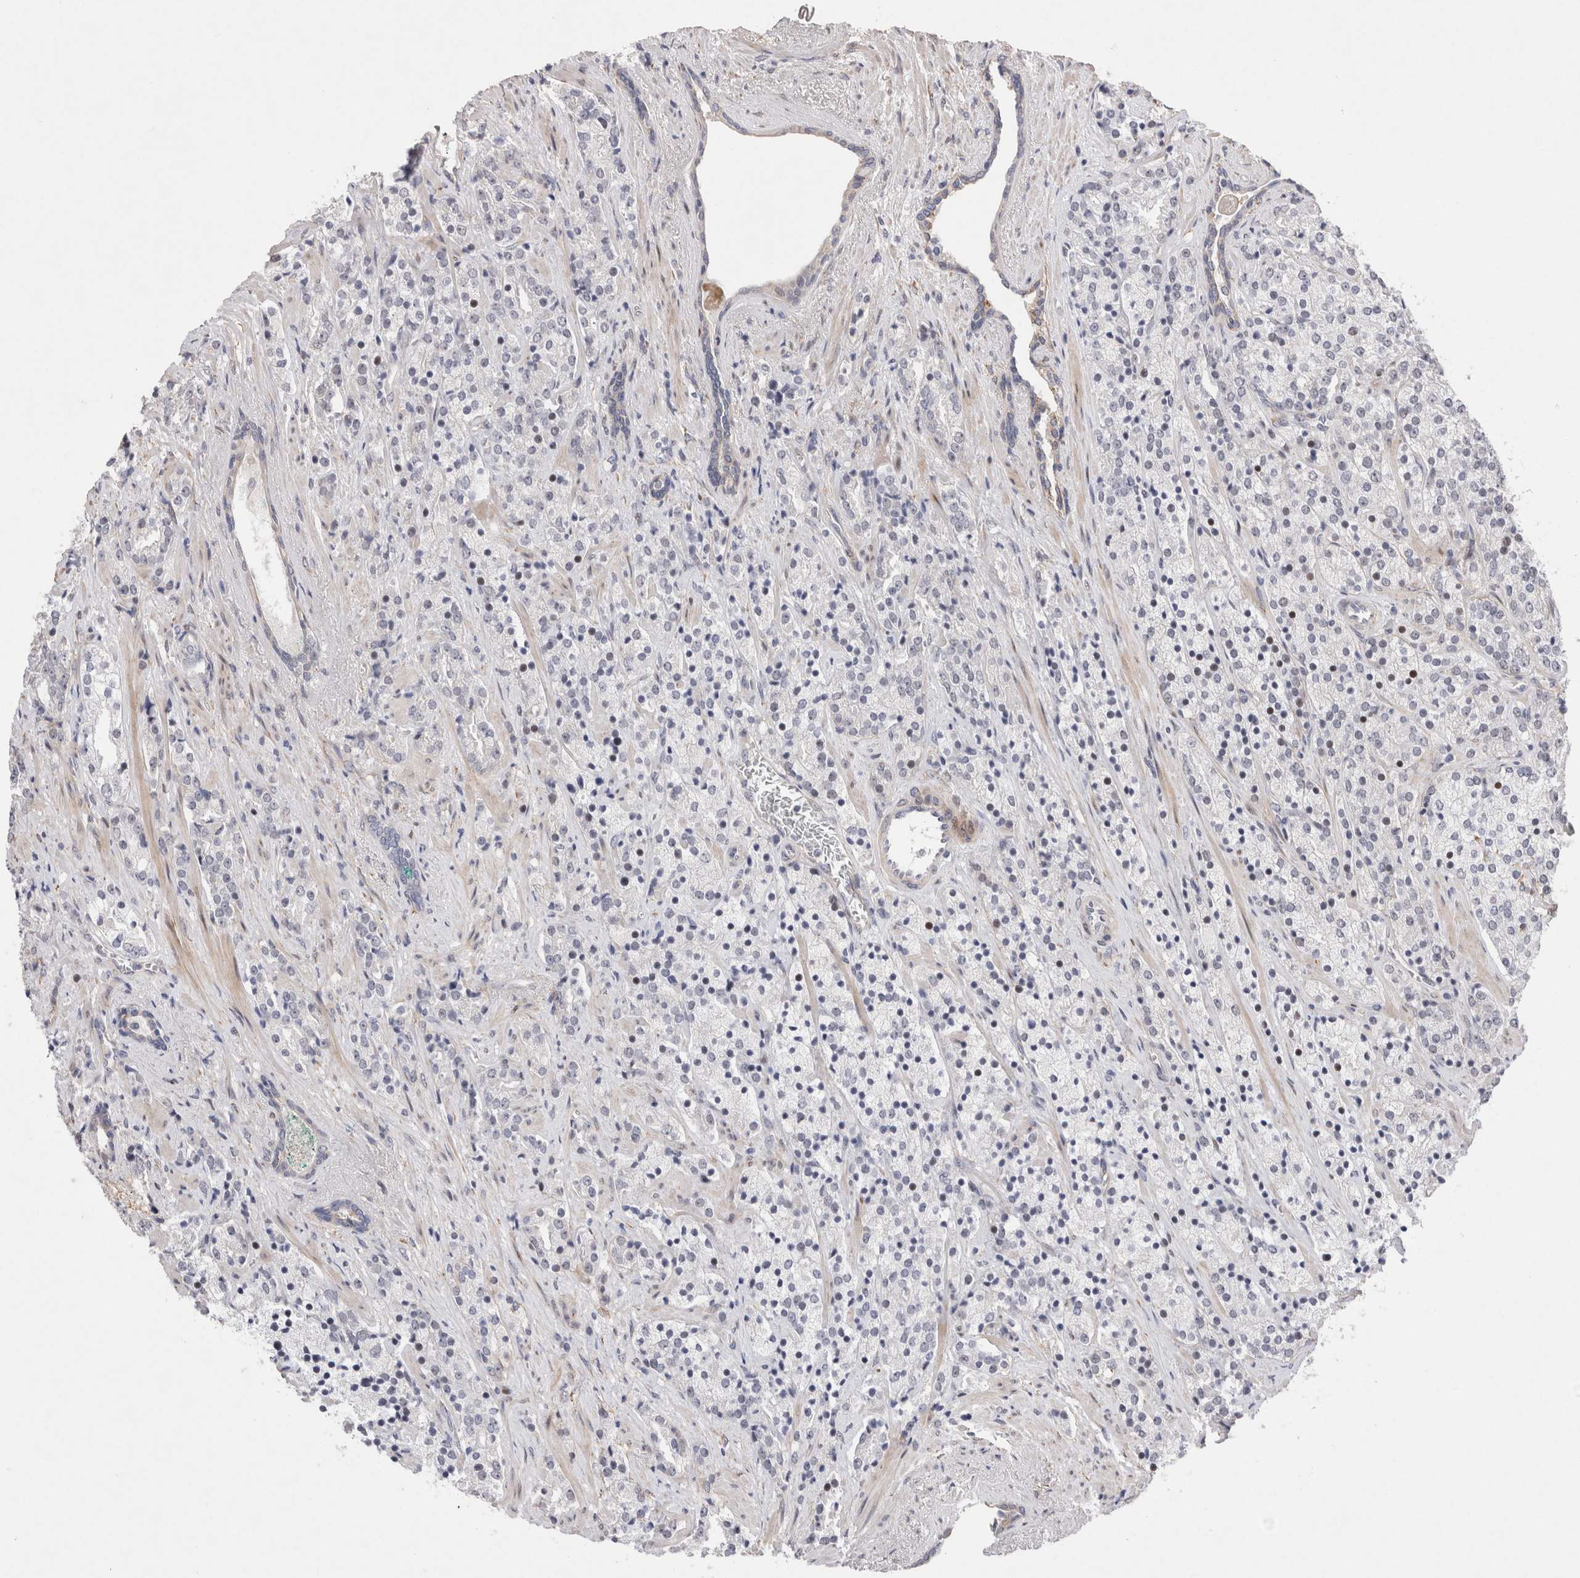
{"staining": {"intensity": "negative", "quantity": "none", "location": "none"}, "tissue": "prostate cancer", "cell_type": "Tumor cells", "image_type": "cancer", "snomed": [{"axis": "morphology", "description": "Adenocarcinoma, High grade"}, {"axis": "topography", "description": "Prostate"}], "caption": "Immunohistochemical staining of human prostate cancer (adenocarcinoma (high-grade)) demonstrates no significant positivity in tumor cells.", "gene": "GIMAP6", "patient": {"sex": "male", "age": 71}}